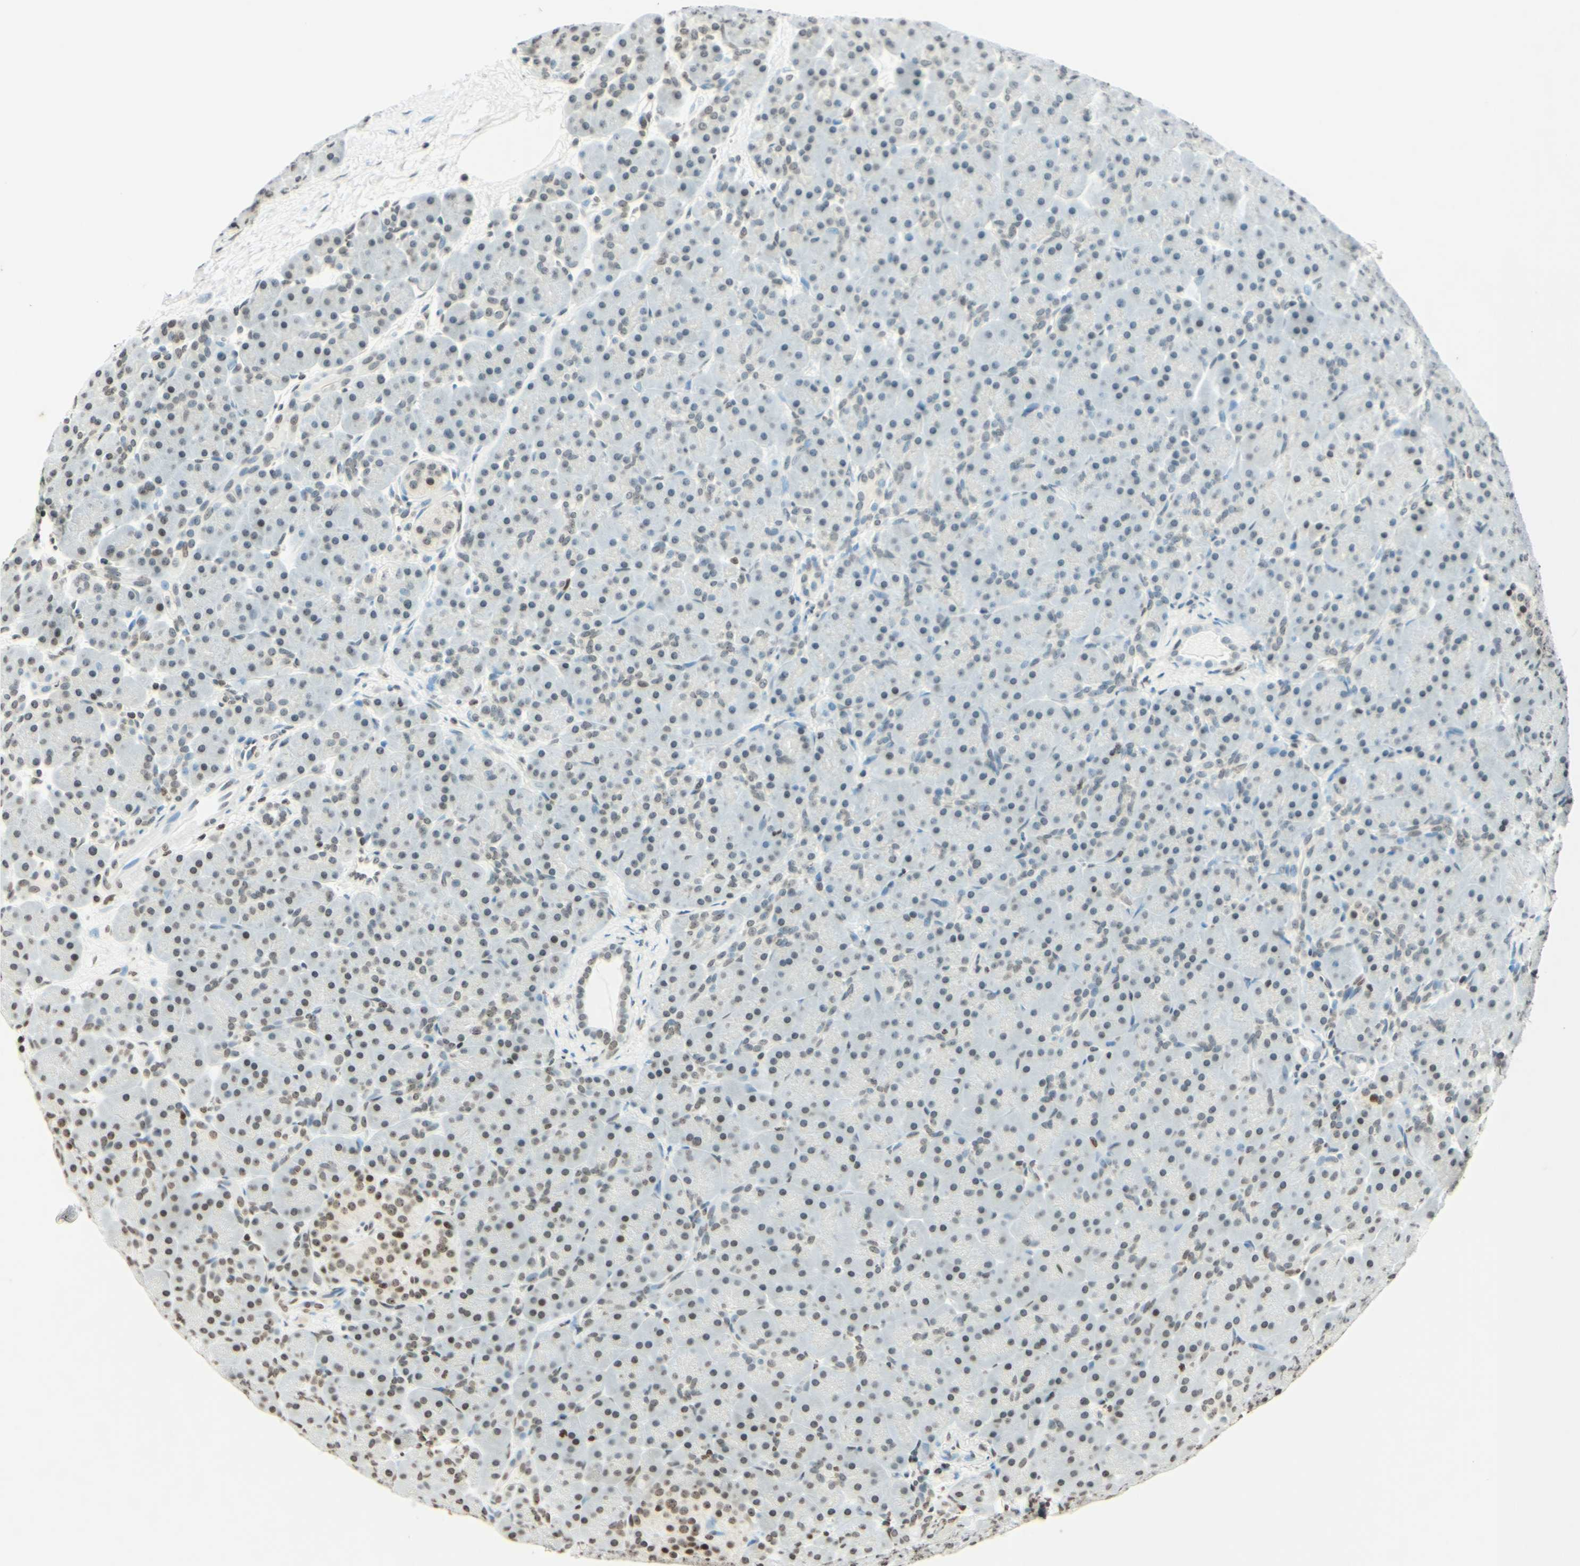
{"staining": {"intensity": "moderate", "quantity": "25%-75%", "location": "nuclear"}, "tissue": "pancreas", "cell_type": "Exocrine glandular cells", "image_type": "normal", "snomed": [{"axis": "morphology", "description": "Normal tissue, NOS"}, {"axis": "topography", "description": "Pancreas"}], "caption": "IHC micrograph of normal pancreas: human pancreas stained using IHC reveals medium levels of moderate protein expression localized specifically in the nuclear of exocrine glandular cells, appearing as a nuclear brown color.", "gene": "MSH2", "patient": {"sex": "male", "age": 66}}